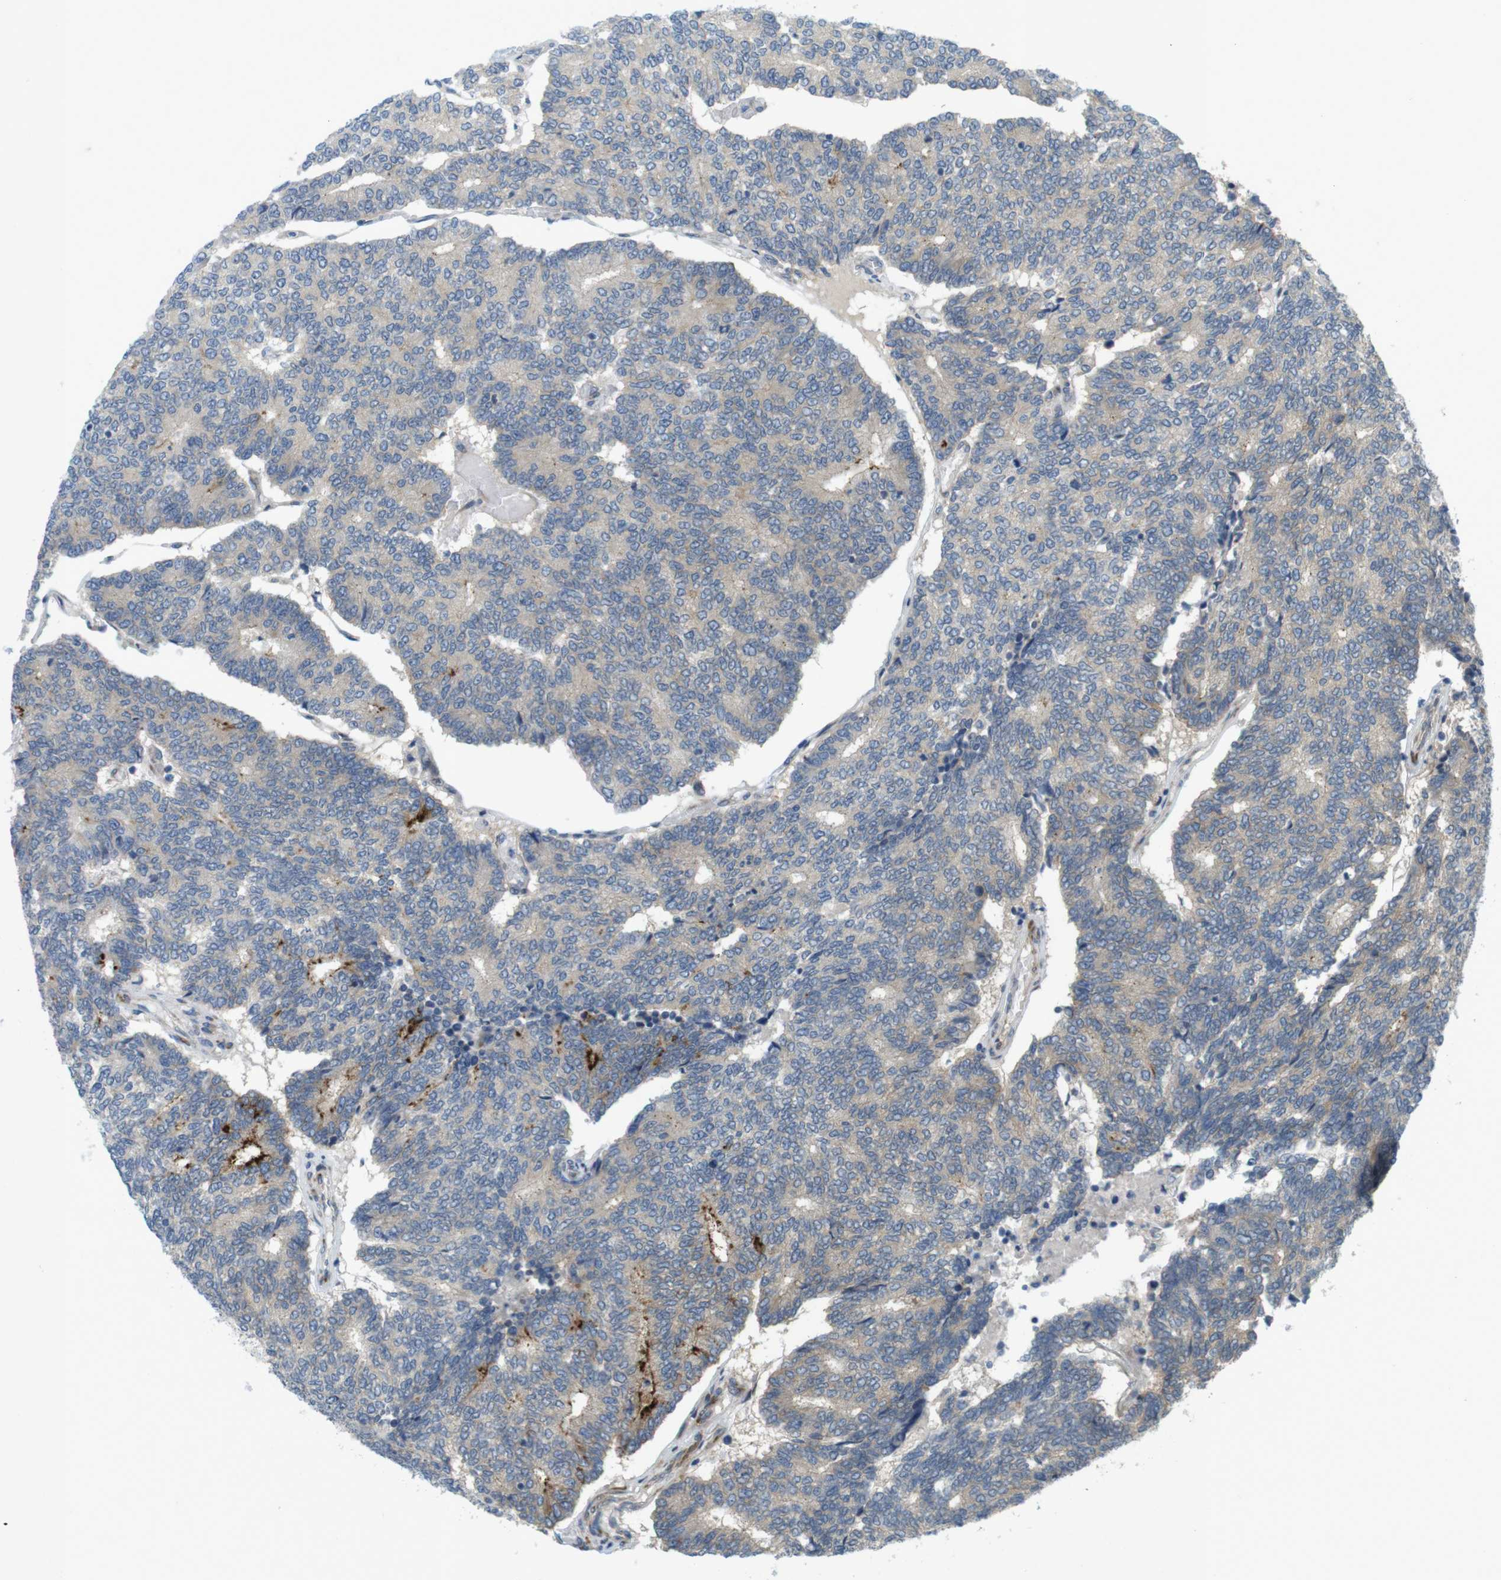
{"staining": {"intensity": "moderate", "quantity": "25%-75%", "location": "cytoplasmic/membranous"}, "tissue": "prostate cancer", "cell_type": "Tumor cells", "image_type": "cancer", "snomed": [{"axis": "morphology", "description": "Normal tissue, NOS"}, {"axis": "morphology", "description": "Adenocarcinoma, High grade"}, {"axis": "topography", "description": "Prostate"}, {"axis": "topography", "description": "Seminal veicle"}], "caption": "Immunohistochemical staining of human prostate cancer displays moderate cytoplasmic/membranous protein expression in approximately 25%-75% of tumor cells.", "gene": "GJC3", "patient": {"sex": "male", "age": 55}}